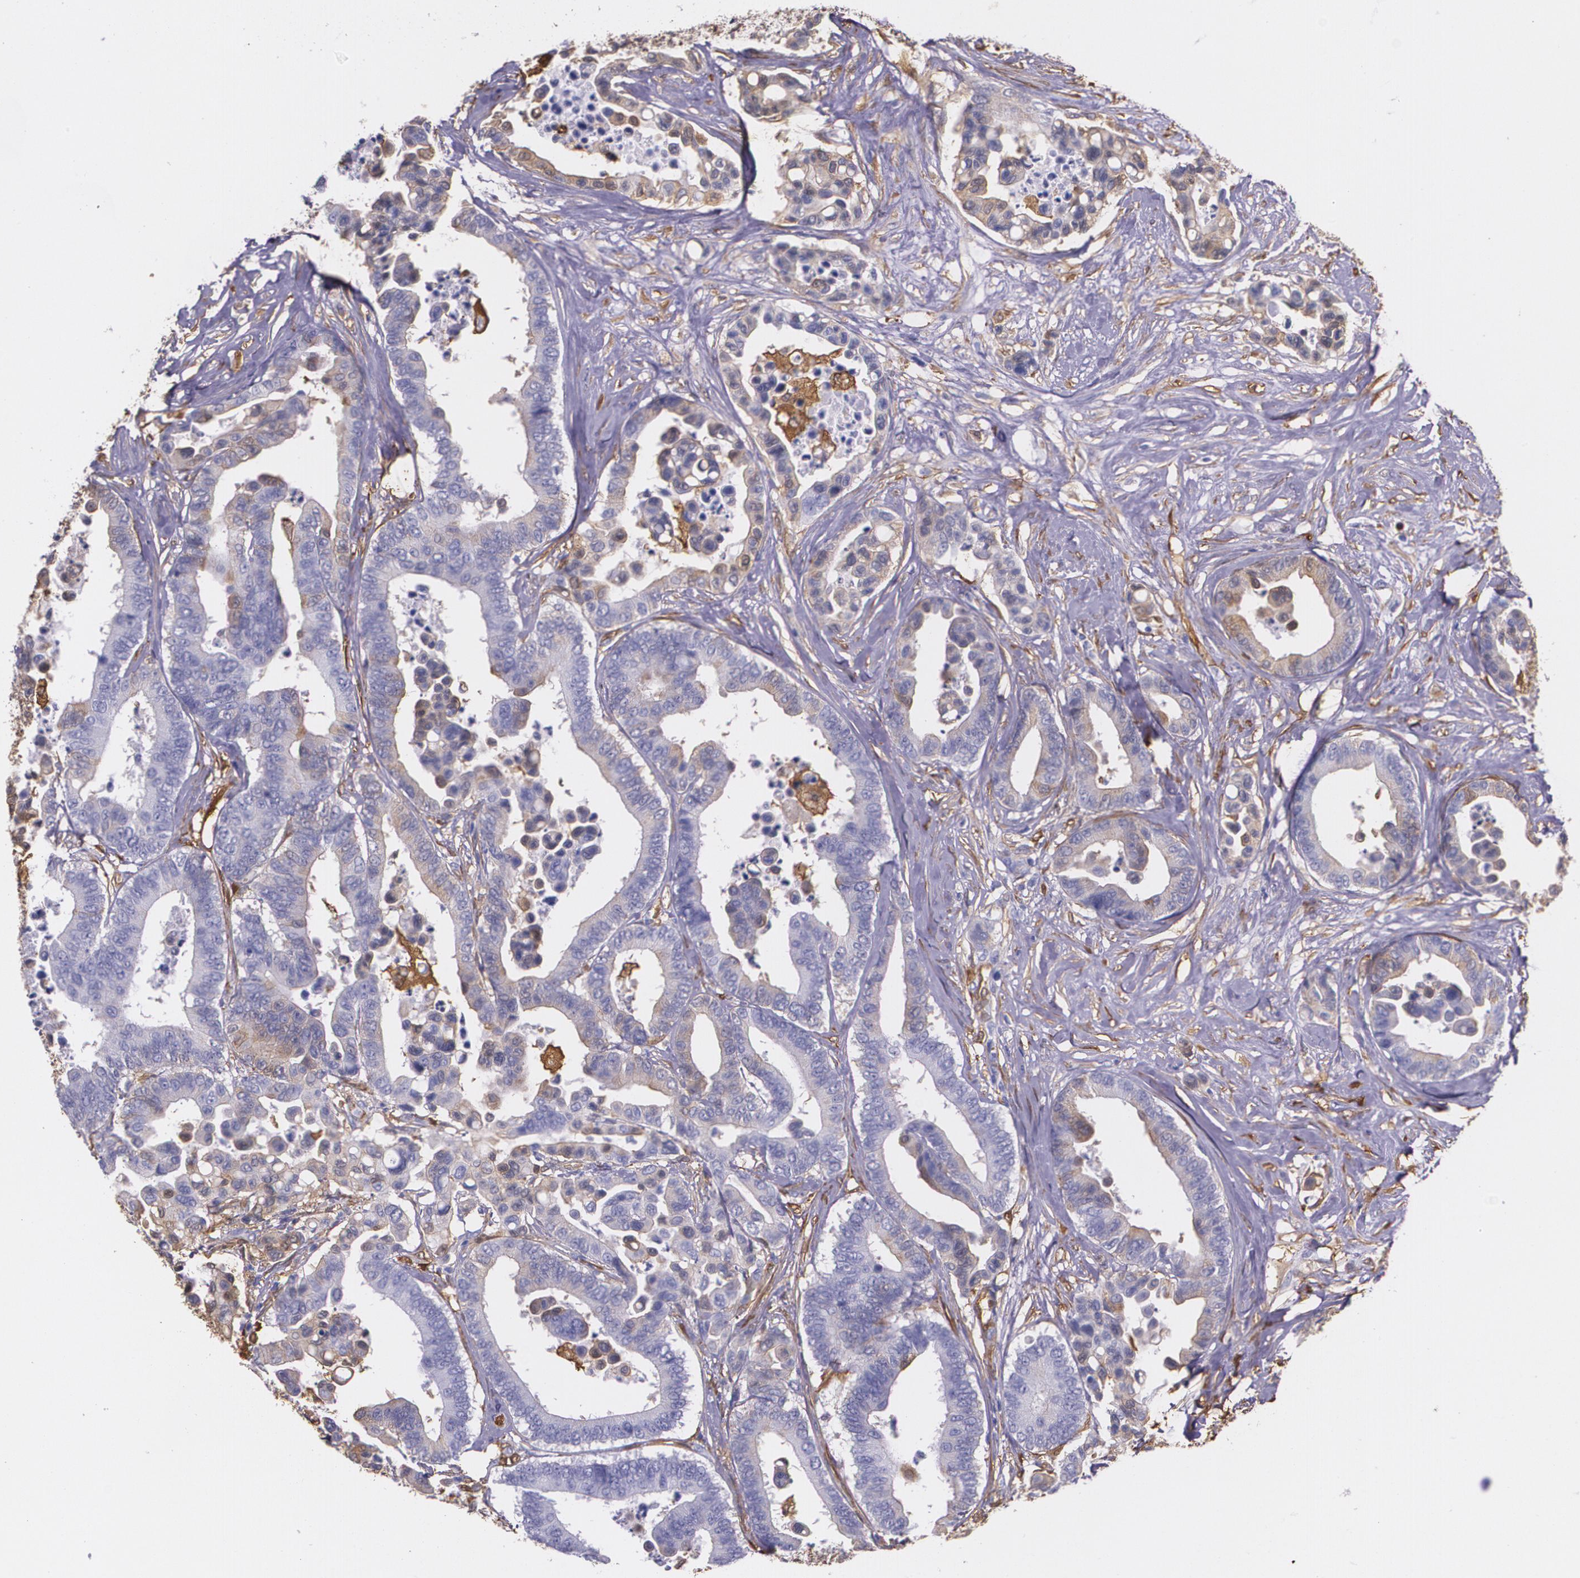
{"staining": {"intensity": "negative", "quantity": "none", "location": "none"}, "tissue": "colorectal cancer", "cell_type": "Tumor cells", "image_type": "cancer", "snomed": [{"axis": "morphology", "description": "Adenocarcinoma, NOS"}, {"axis": "topography", "description": "Colon"}], "caption": "Colorectal cancer was stained to show a protein in brown. There is no significant staining in tumor cells.", "gene": "MMP2", "patient": {"sex": "male", "age": 82}}